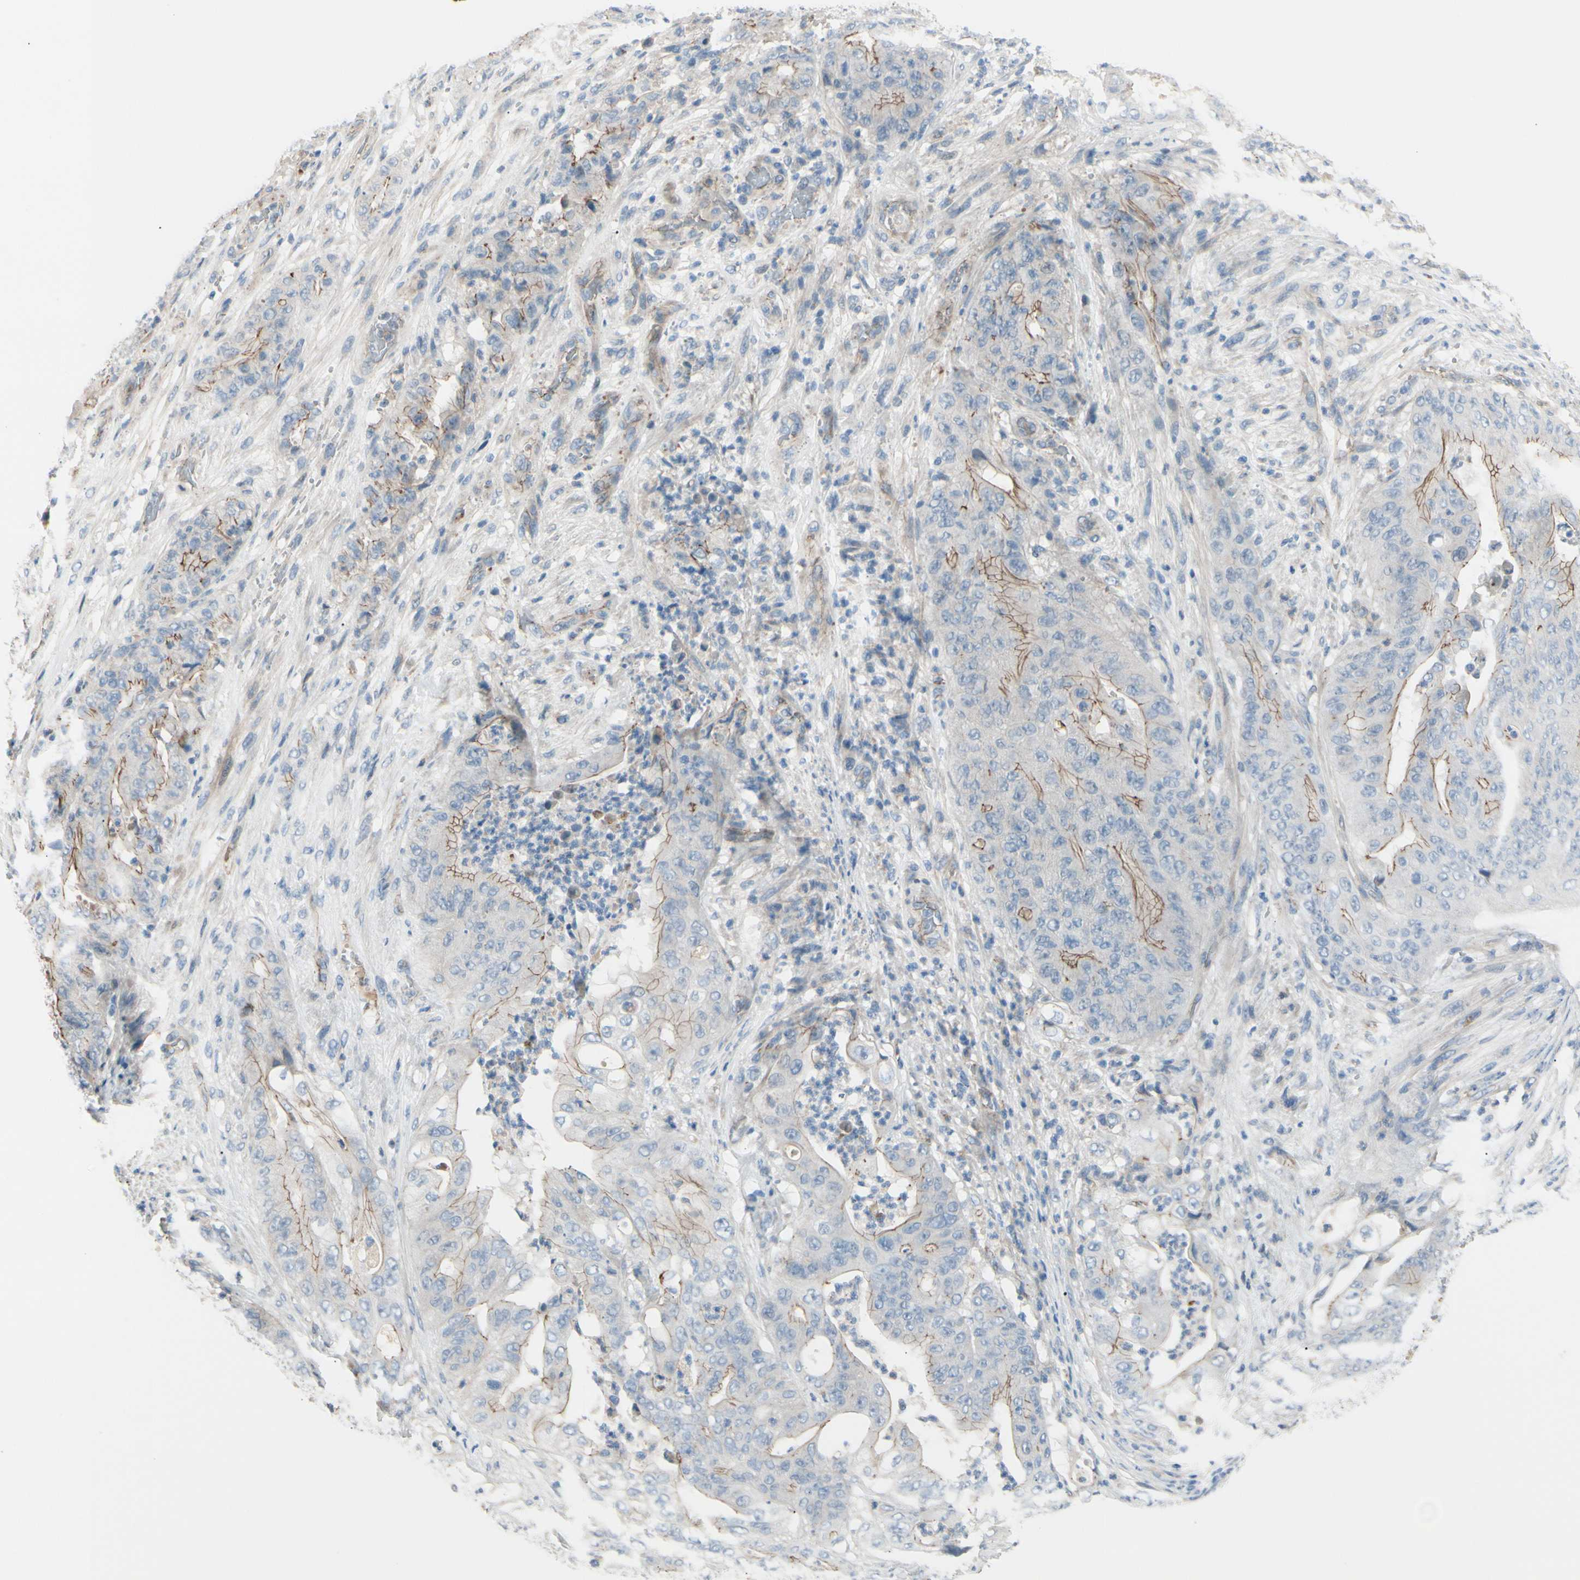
{"staining": {"intensity": "weak", "quantity": "<25%", "location": "cytoplasmic/membranous"}, "tissue": "stomach cancer", "cell_type": "Tumor cells", "image_type": "cancer", "snomed": [{"axis": "morphology", "description": "Adenocarcinoma, NOS"}, {"axis": "topography", "description": "Stomach"}], "caption": "A high-resolution histopathology image shows IHC staining of stomach adenocarcinoma, which exhibits no significant staining in tumor cells. (DAB (3,3'-diaminobenzidine) immunohistochemistry (IHC), high magnification).", "gene": "TJP1", "patient": {"sex": "female", "age": 73}}